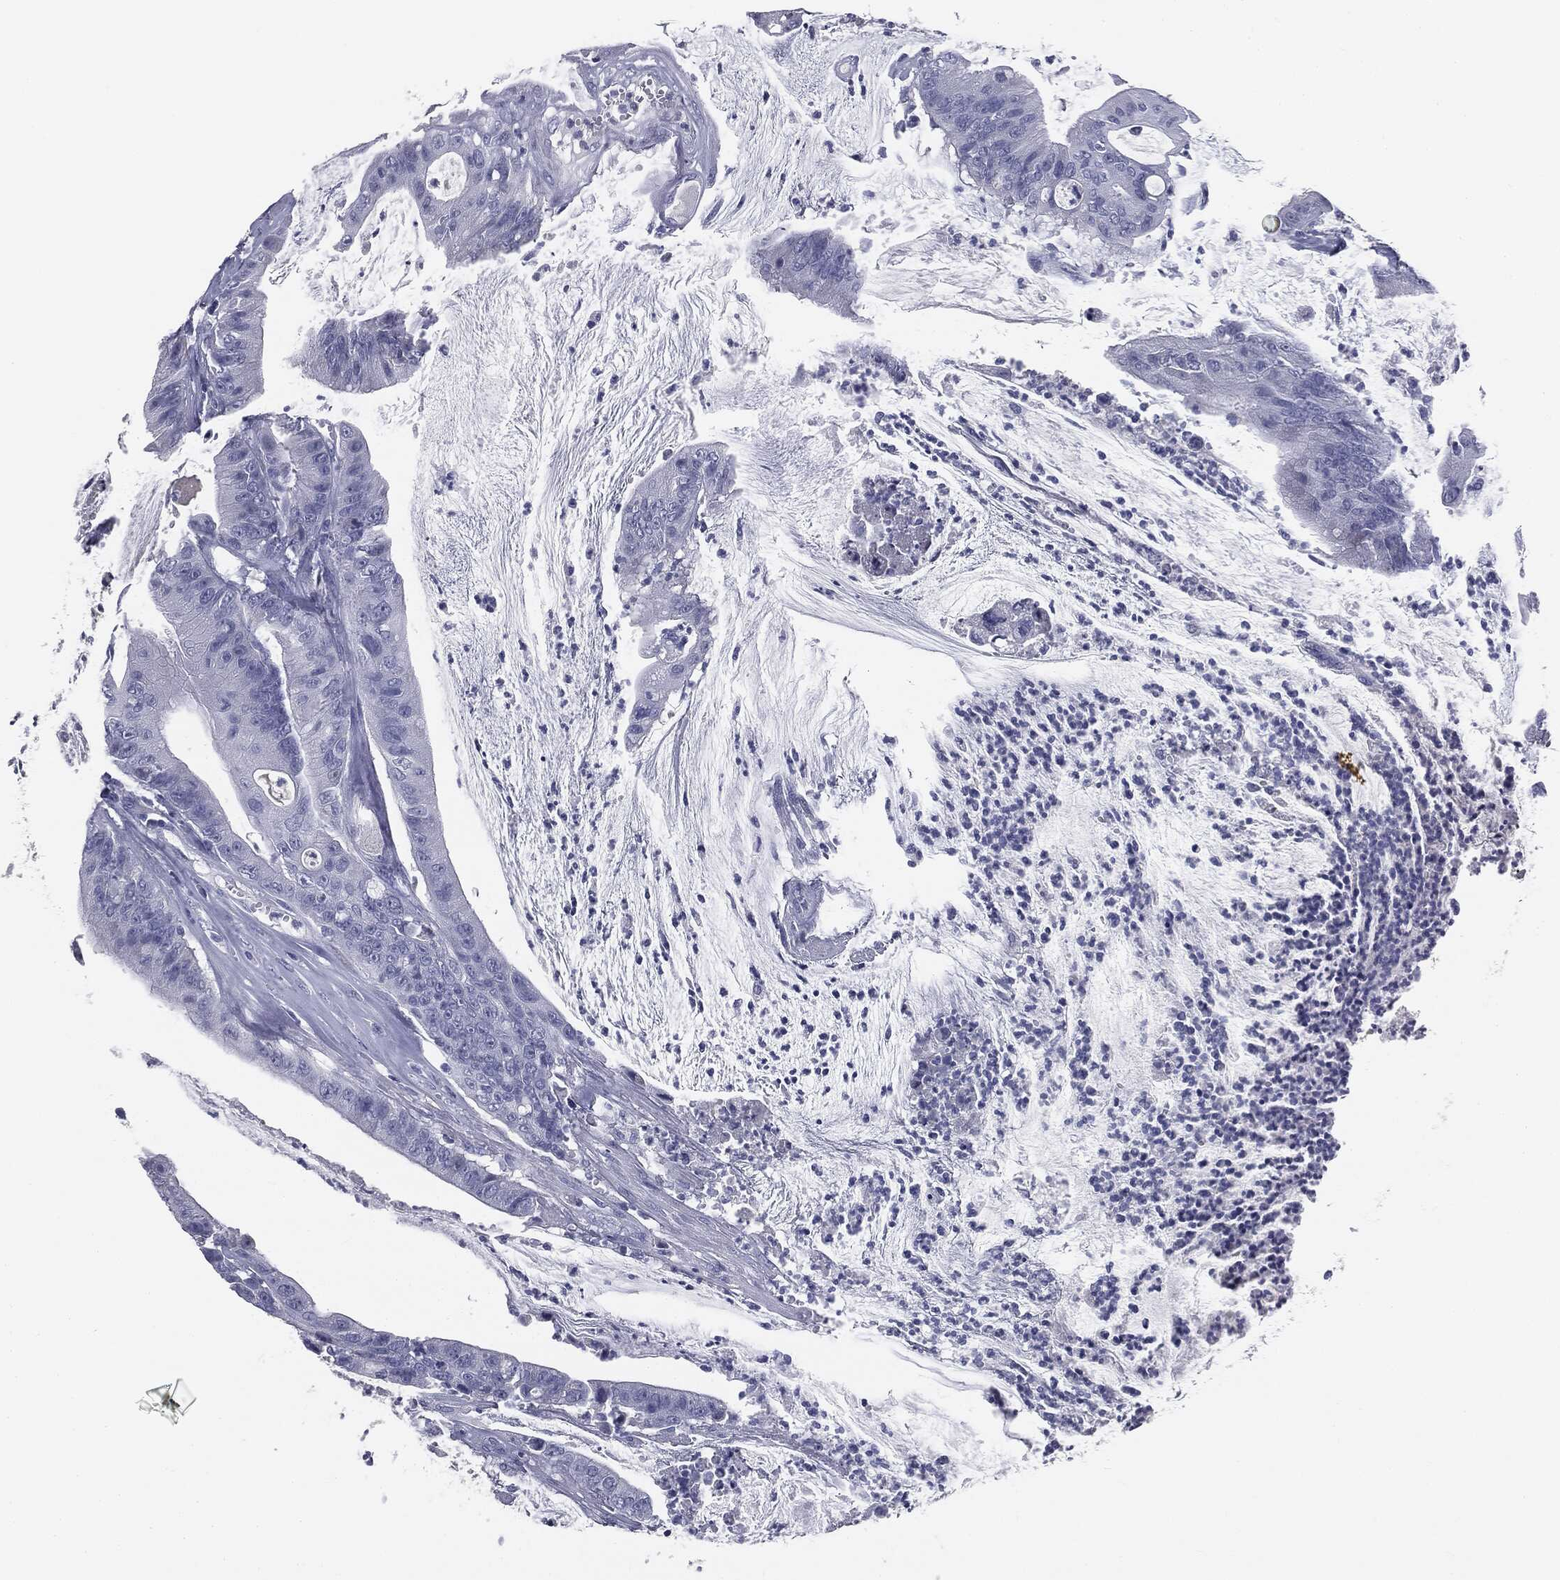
{"staining": {"intensity": "negative", "quantity": "none", "location": "none"}, "tissue": "colorectal cancer", "cell_type": "Tumor cells", "image_type": "cancer", "snomed": [{"axis": "morphology", "description": "Adenocarcinoma, NOS"}, {"axis": "topography", "description": "Colon"}], "caption": "Immunohistochemistry (IHC) histopathology image of colorectal cancer (adenocarcinoma) stained for a protein (brown), which shows no positivity in tumor cells.", "gene": "AFP", "patient": {"sex": "female", "age": 69}}